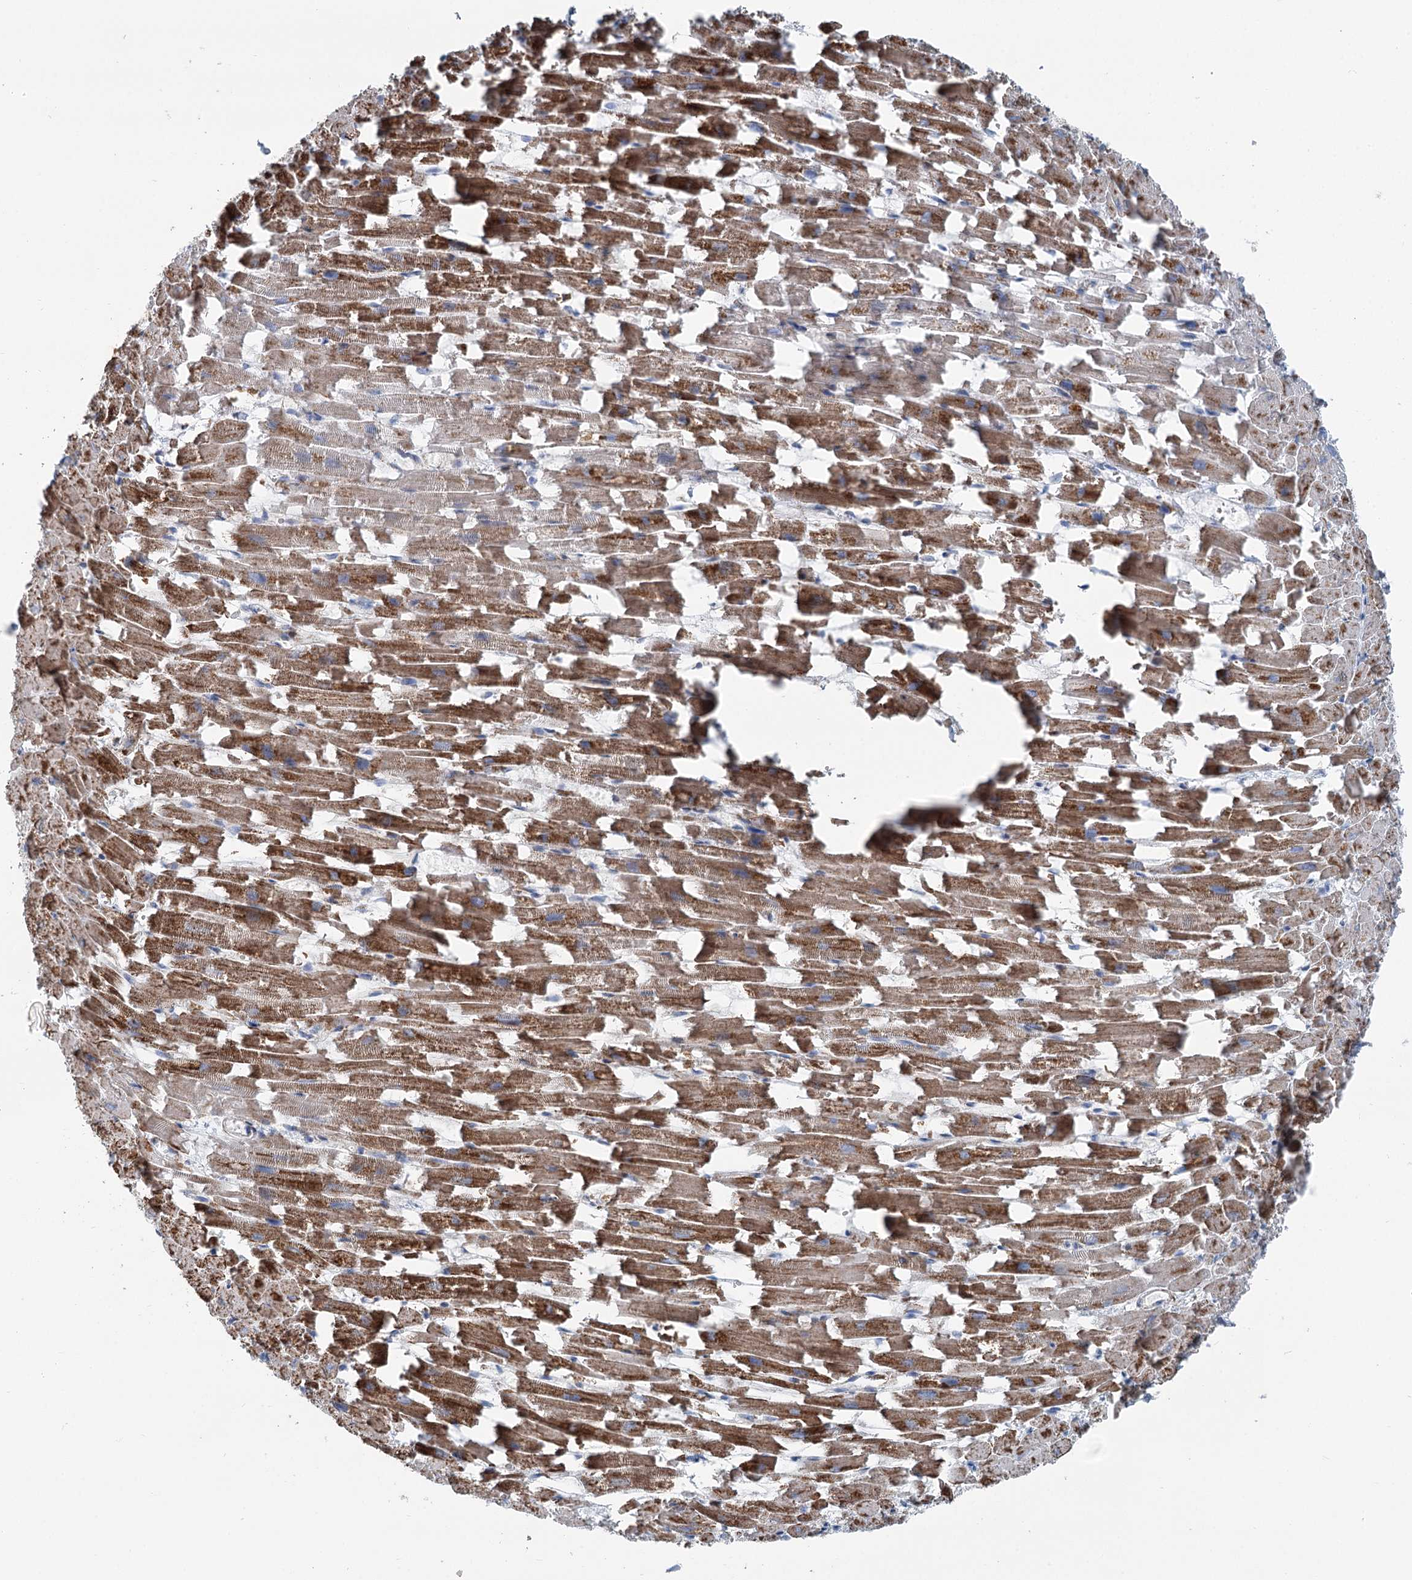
{"staining": {"intensity": "moderate", "quantity": ">75%", "location": "cytoplasmic/membranous"}, "tissue": "heart muscle", "cell_type": "Cardiomyocytes", "image_type": "normal", "snomed": [{"axis": "morphology", "description": "Normal tissue, NOS"}, {"axis": "topography", "description": "Heart"}], "caption": "Immunohistochemistry (IHC) micrograph of benign heart muscle: heart muscle stained using immunohistochemistry (IHC) displays medium levels of moderate protein expression localized specifically in the cytoplasmic/membranous of cardiomyocytes, appearing as a cytoplasmic/membranous brown color.", "gene": "MARK2", "patient": {"sex": "female", "age": 64}}